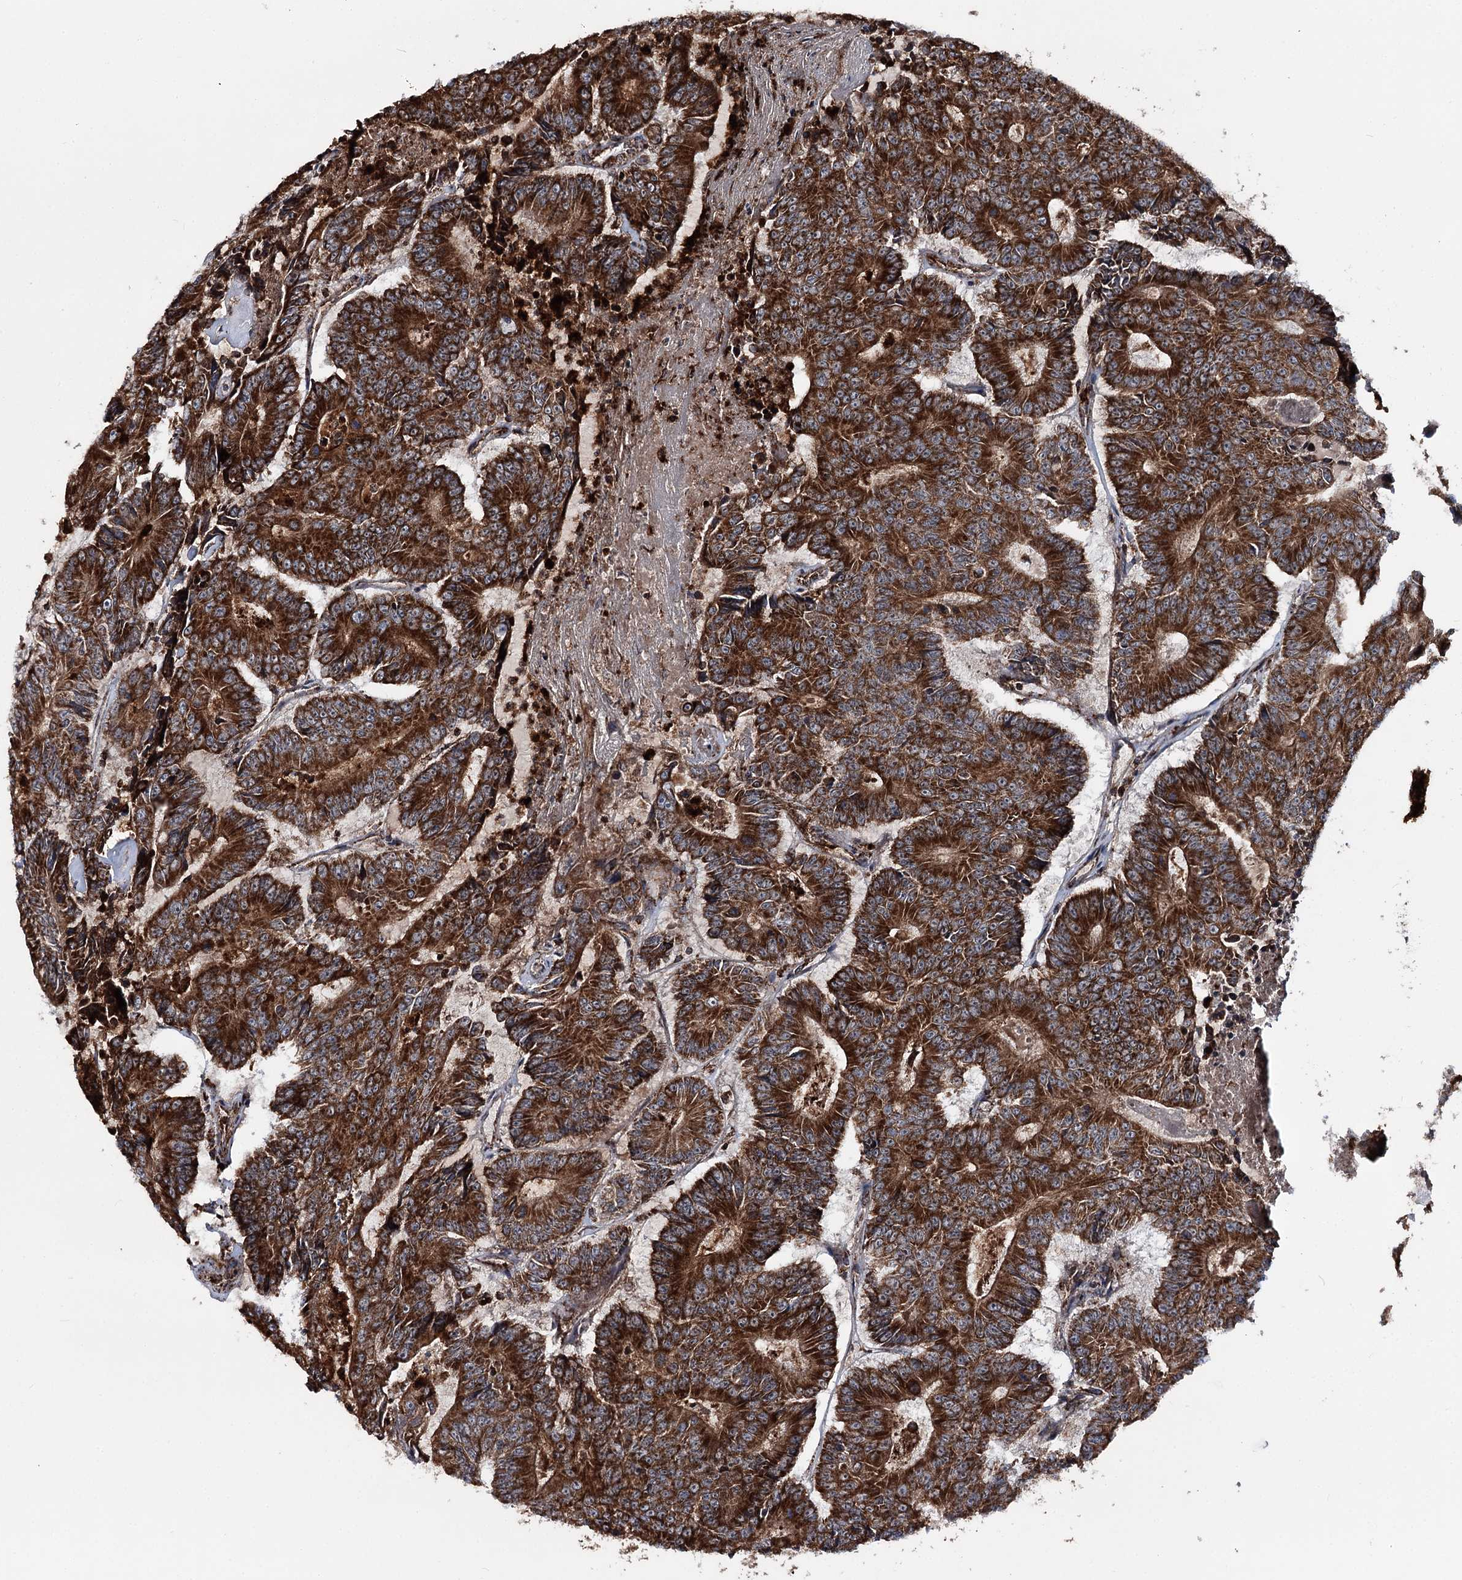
{"staining": {"intensity": "strong", "quantity": ">75%", "location": "cytoplasmic/membranous"}, "tissue": "colorectal cancer", "cell_type": "Tumor cells", "image_type": "cancer", "snomed": [{"axis": "morphology", "description": "Adenocarcinoma, NOS"}, {"axis": "topography", "description": "Colon"}], "caption": "Strong cytoplasmic/membranous protein expression is present in about >75% of tumor cells in colorectal cancer.", "gene": "FGFR1OP2", "patient": {"sex": "male", "age": 83}}